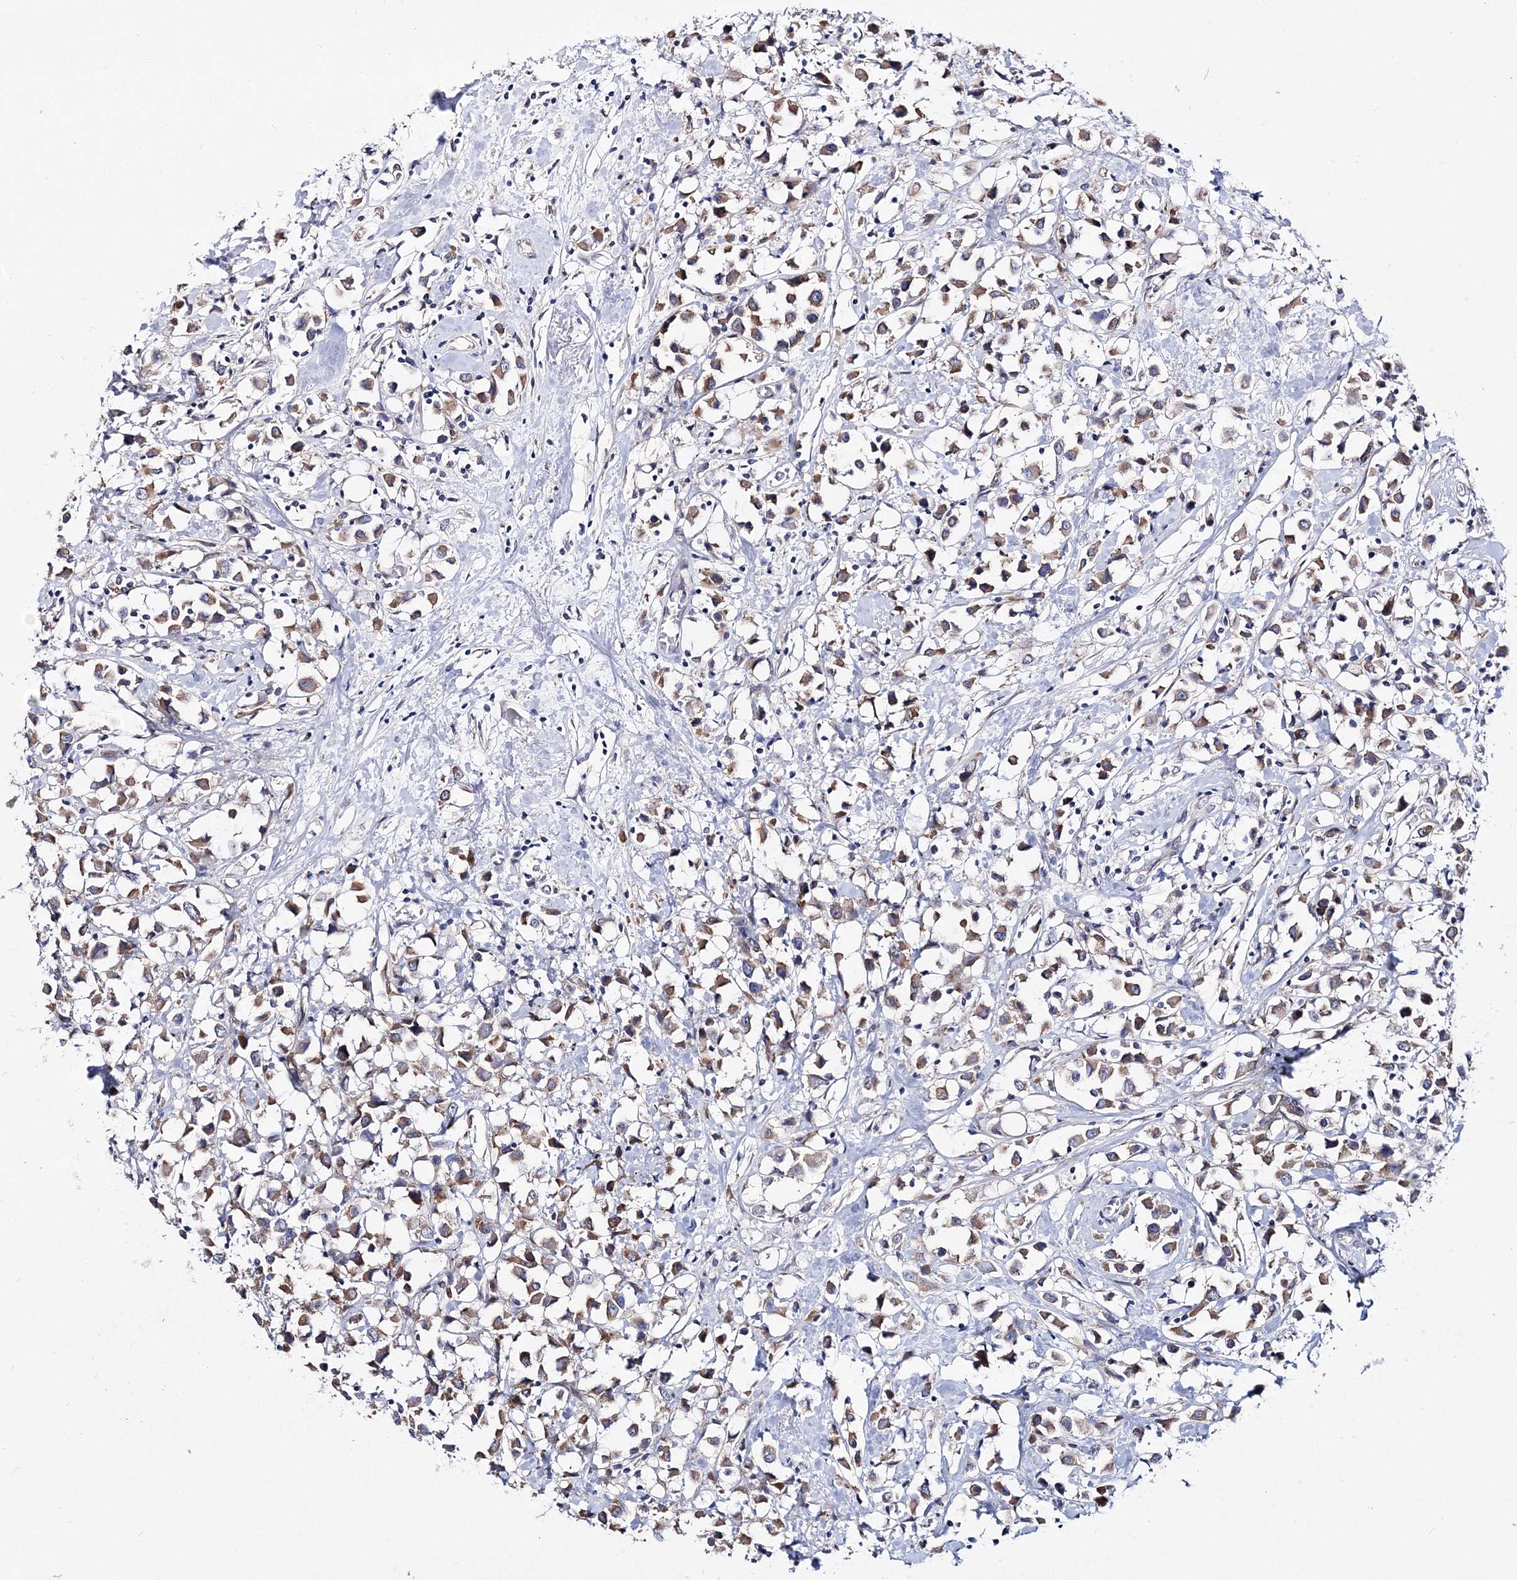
{"staining": {"intensity": "moderate", "quantity": ">75%", "location": "cytoplasmic/membranous"}, "tissue": "breast cancer", "cell_type": "Tumor cells", "image_type": "cancer", "snomed": [{"axis": "morphology", "description": "Duct carcinoma"}, {"axis": "topography", "description": "Breast"}], "caption": "This photomicrograph shows IHC staining of human breast infiltrating ductal carcinoma, with medium moderate cytoplasmic/membranous positivity in about >75% of tumor cells.", "gene": "ARHGAP32", "patient": {"sex": "female", "age": 61}}